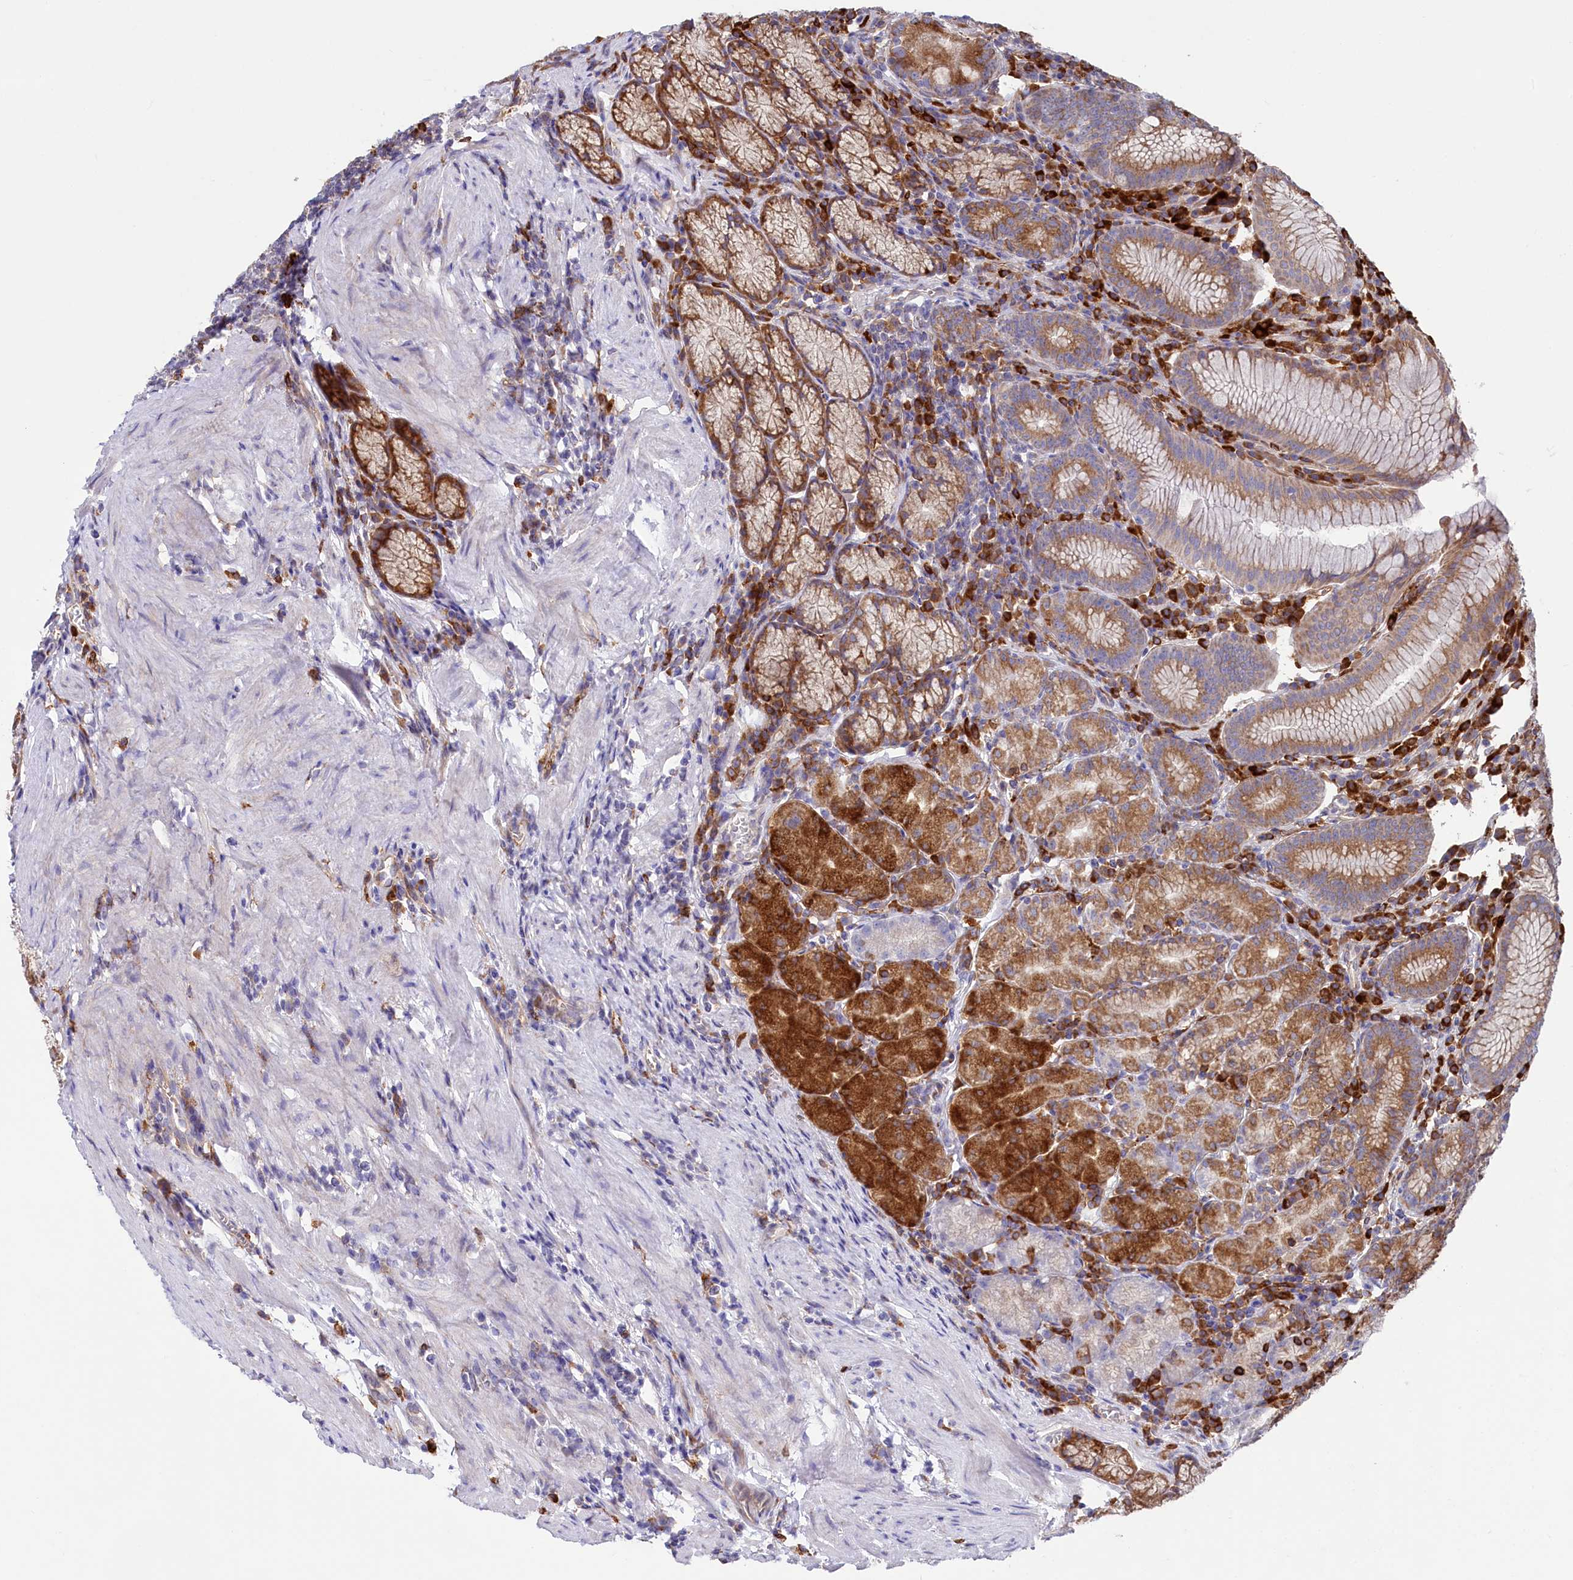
{"staining": {"intensity": "strong", "quantity": "25%-75%", "location": "cytoplasmic/membranous"}, "tissue": "stomach", "cell_type": "Glandular cells", "image_type": "normal", "snomed": [{"axis": "morphology", "description": "Normal tissue, NOS"}, {"axis": "topography", "description": "Stomach"}], "caption": "High-magnification brightfield microscopy of unremarkable stomach stained with DAB (3,3'-diaminobenzidine) (brown) and counterstained with hematoxylin (blue). glandular cells exhibit strong cytoplasmic/membranous positivity is appreciated in approximately25%-75% of cells.", "gene": "CHID1", "patient": {"sex": "male", "age": 55}}